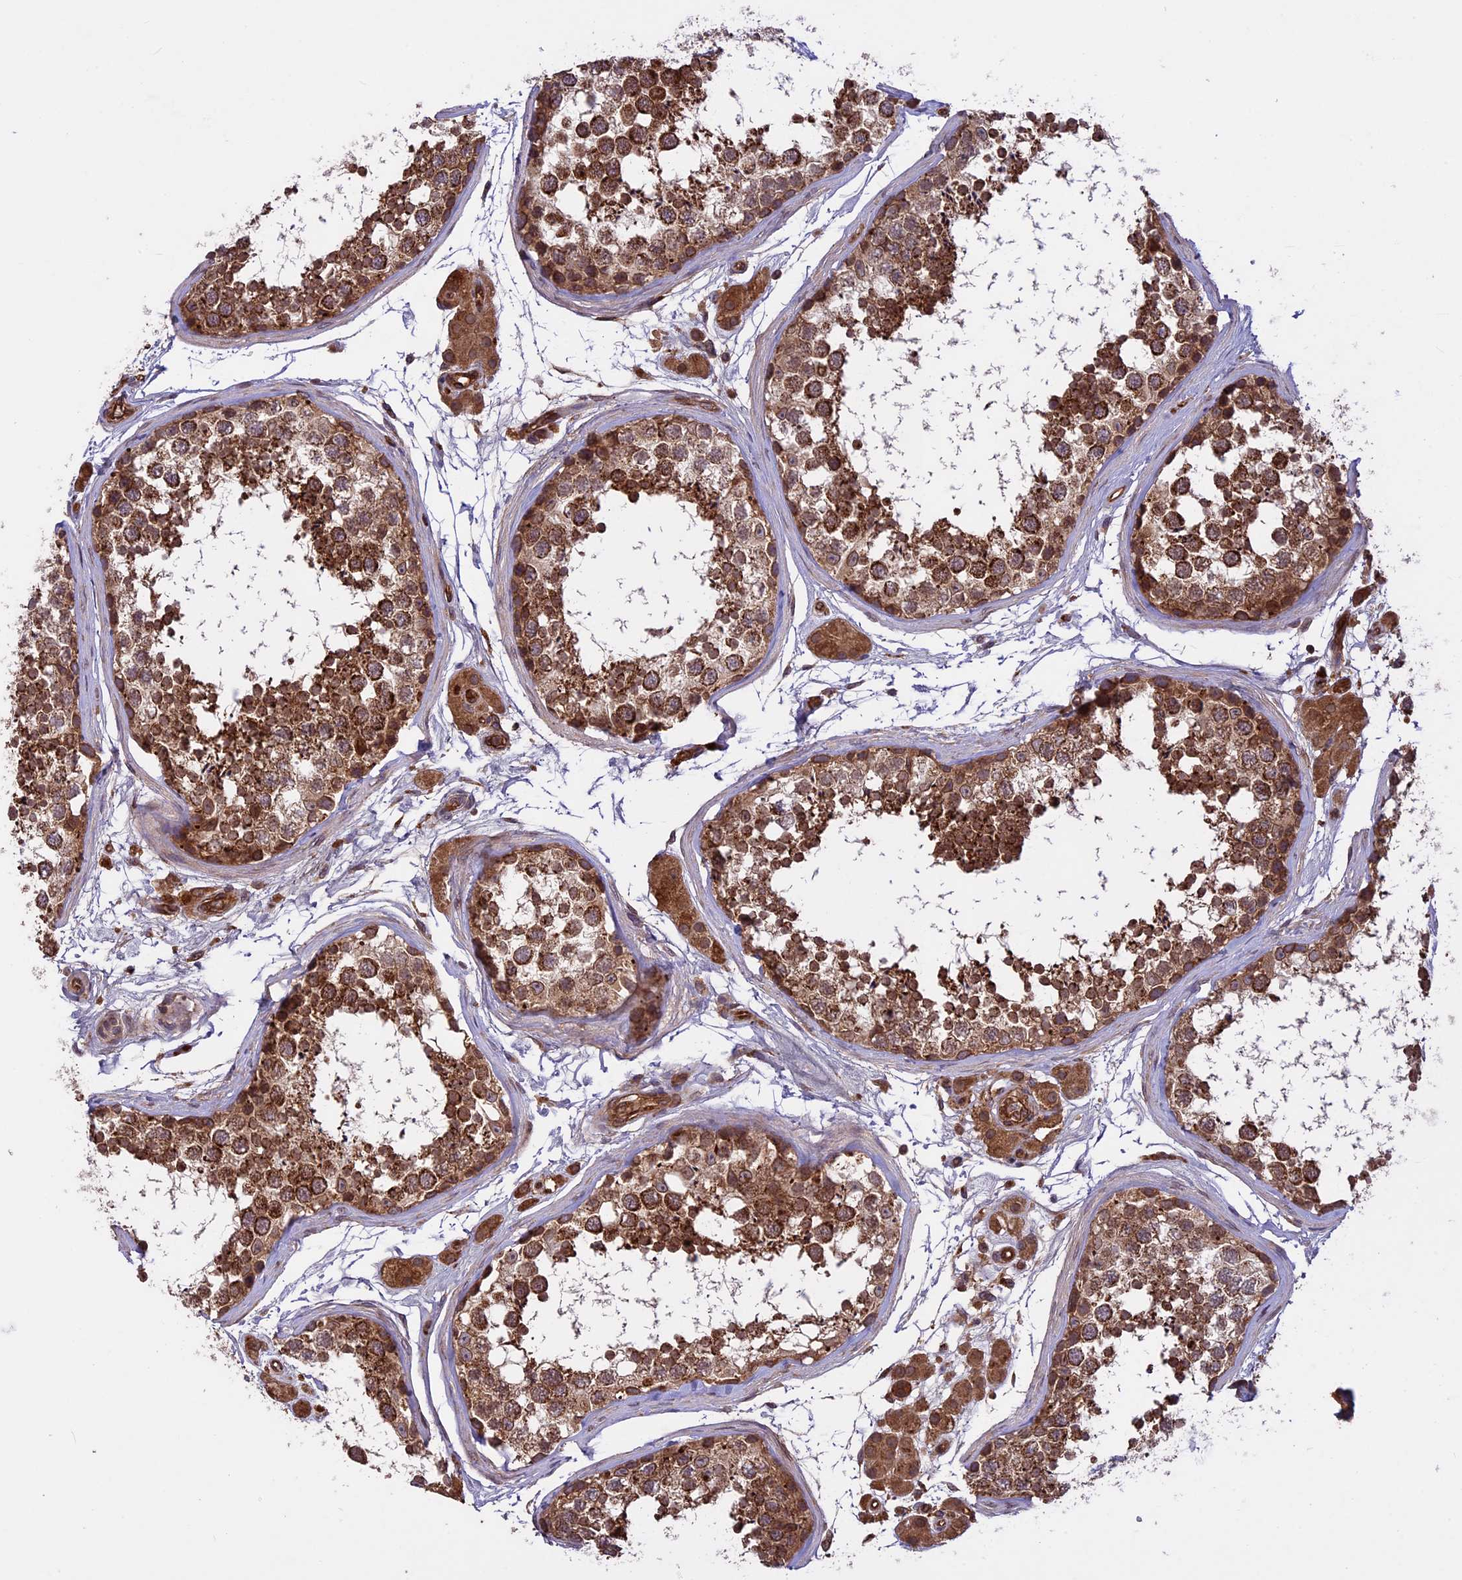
{"staining": {"intensity": "strong", "quantity": ">75%", "location": "cytoplasmic/membranous"}, "tissue": "testis", "cell_type": "Cells in seminiferous ducts", "image_type": "normal", "snomed": [{"axis": "morphology", "description": "Normal tissue, NOS"}, {"axis": "topography", "description": "Testis"}], "caption": "Immunohistochemistry (IHC) (DAB (3,3'-diaminobenzidine)) staining of benign human testis reveals strong cytoplasmic/membranous protein expression in approximately >75% of cells in seminiferous ducts. The staining is performed using DAB (3,3'-diaminobenzidine) brown chromogen to label protein expression. The nuclei are counter-stained blue using hematoxylin.", "gene": "CCDC125", "patient": {"sex": "male", "age": 56}}